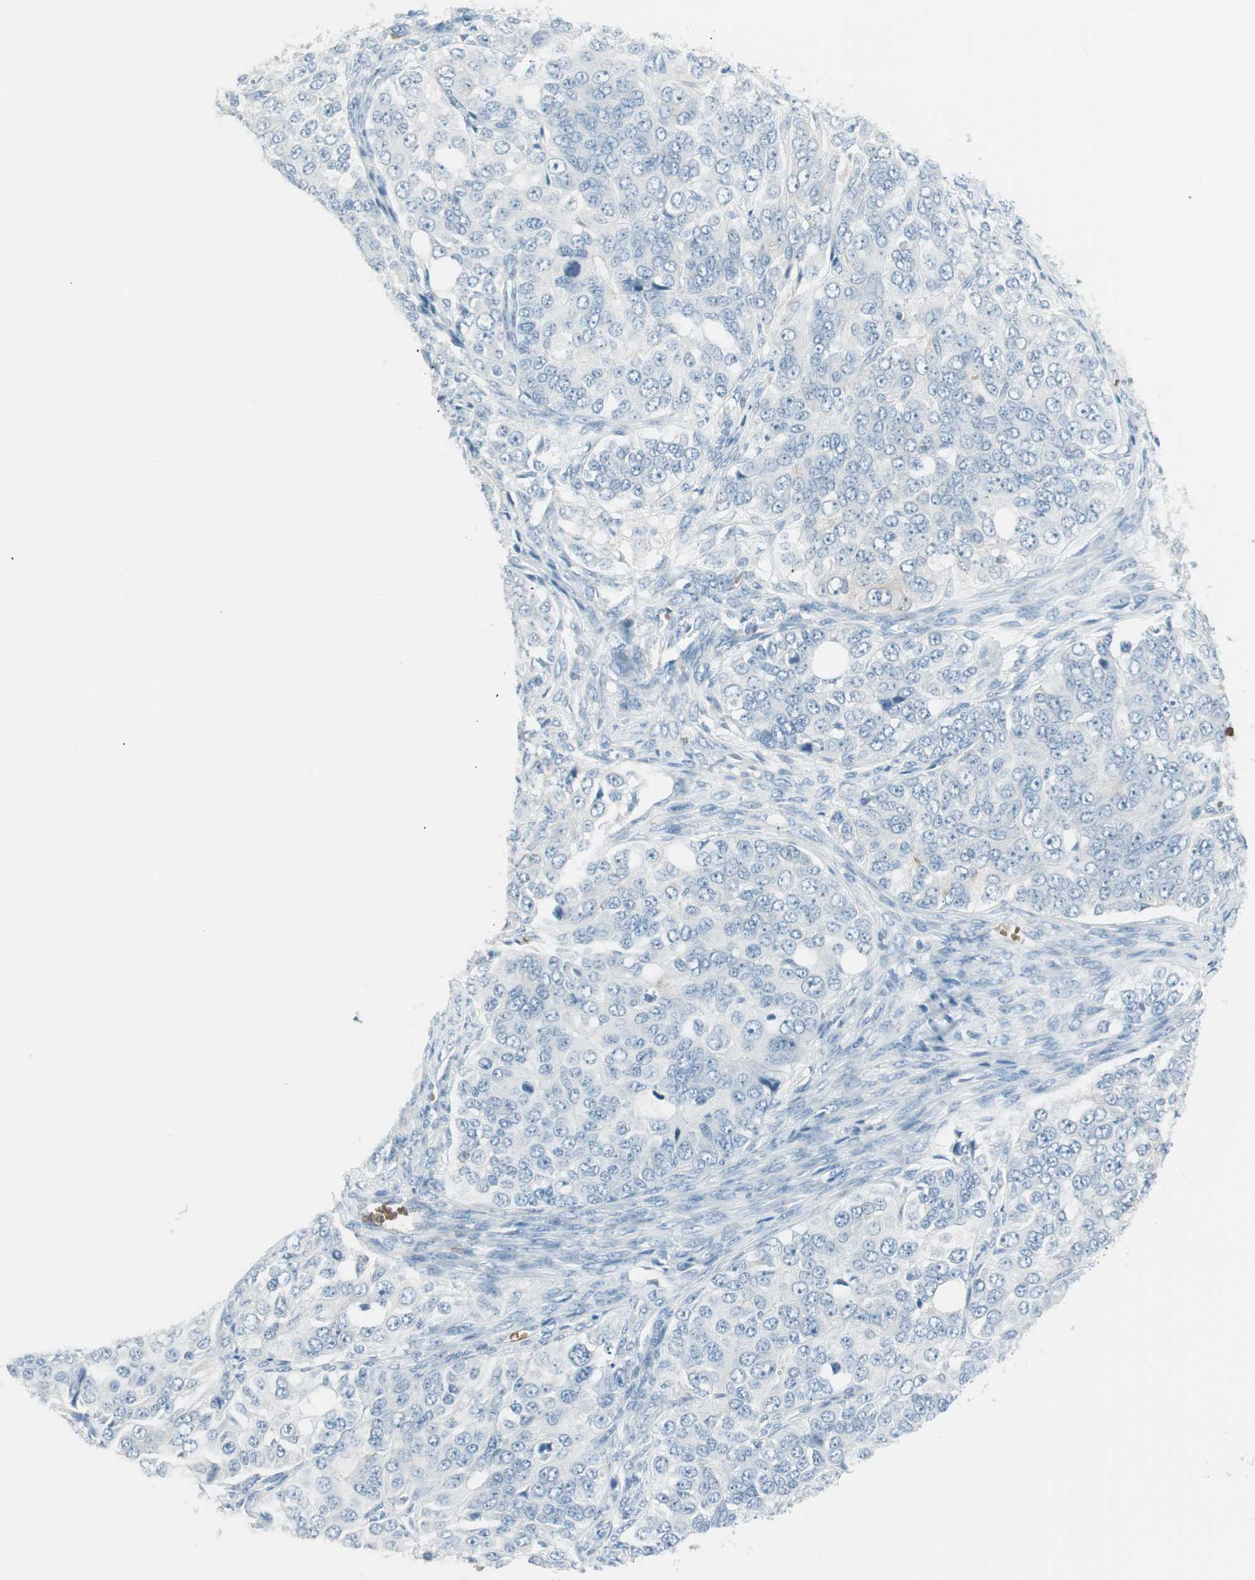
{"staining": {"intensity": "negative", "quantity": "none", "location": "none"}, "tissue": "ovarian cancer", "cell_type": "Tumor cells", "image_type": "cancer", "snomed": [{"axis": "morphology", "description": "Carcinoma, endometroid"}, {"axis": "topography", "description": "Ovary"}], "caption": "Ovarian cancer stained for a protein using immunohistochemistry (IHC) shows no positivity tumor cells.", "gene": "MAP4K1", "patient": {"sex": "female", "age": 51}}